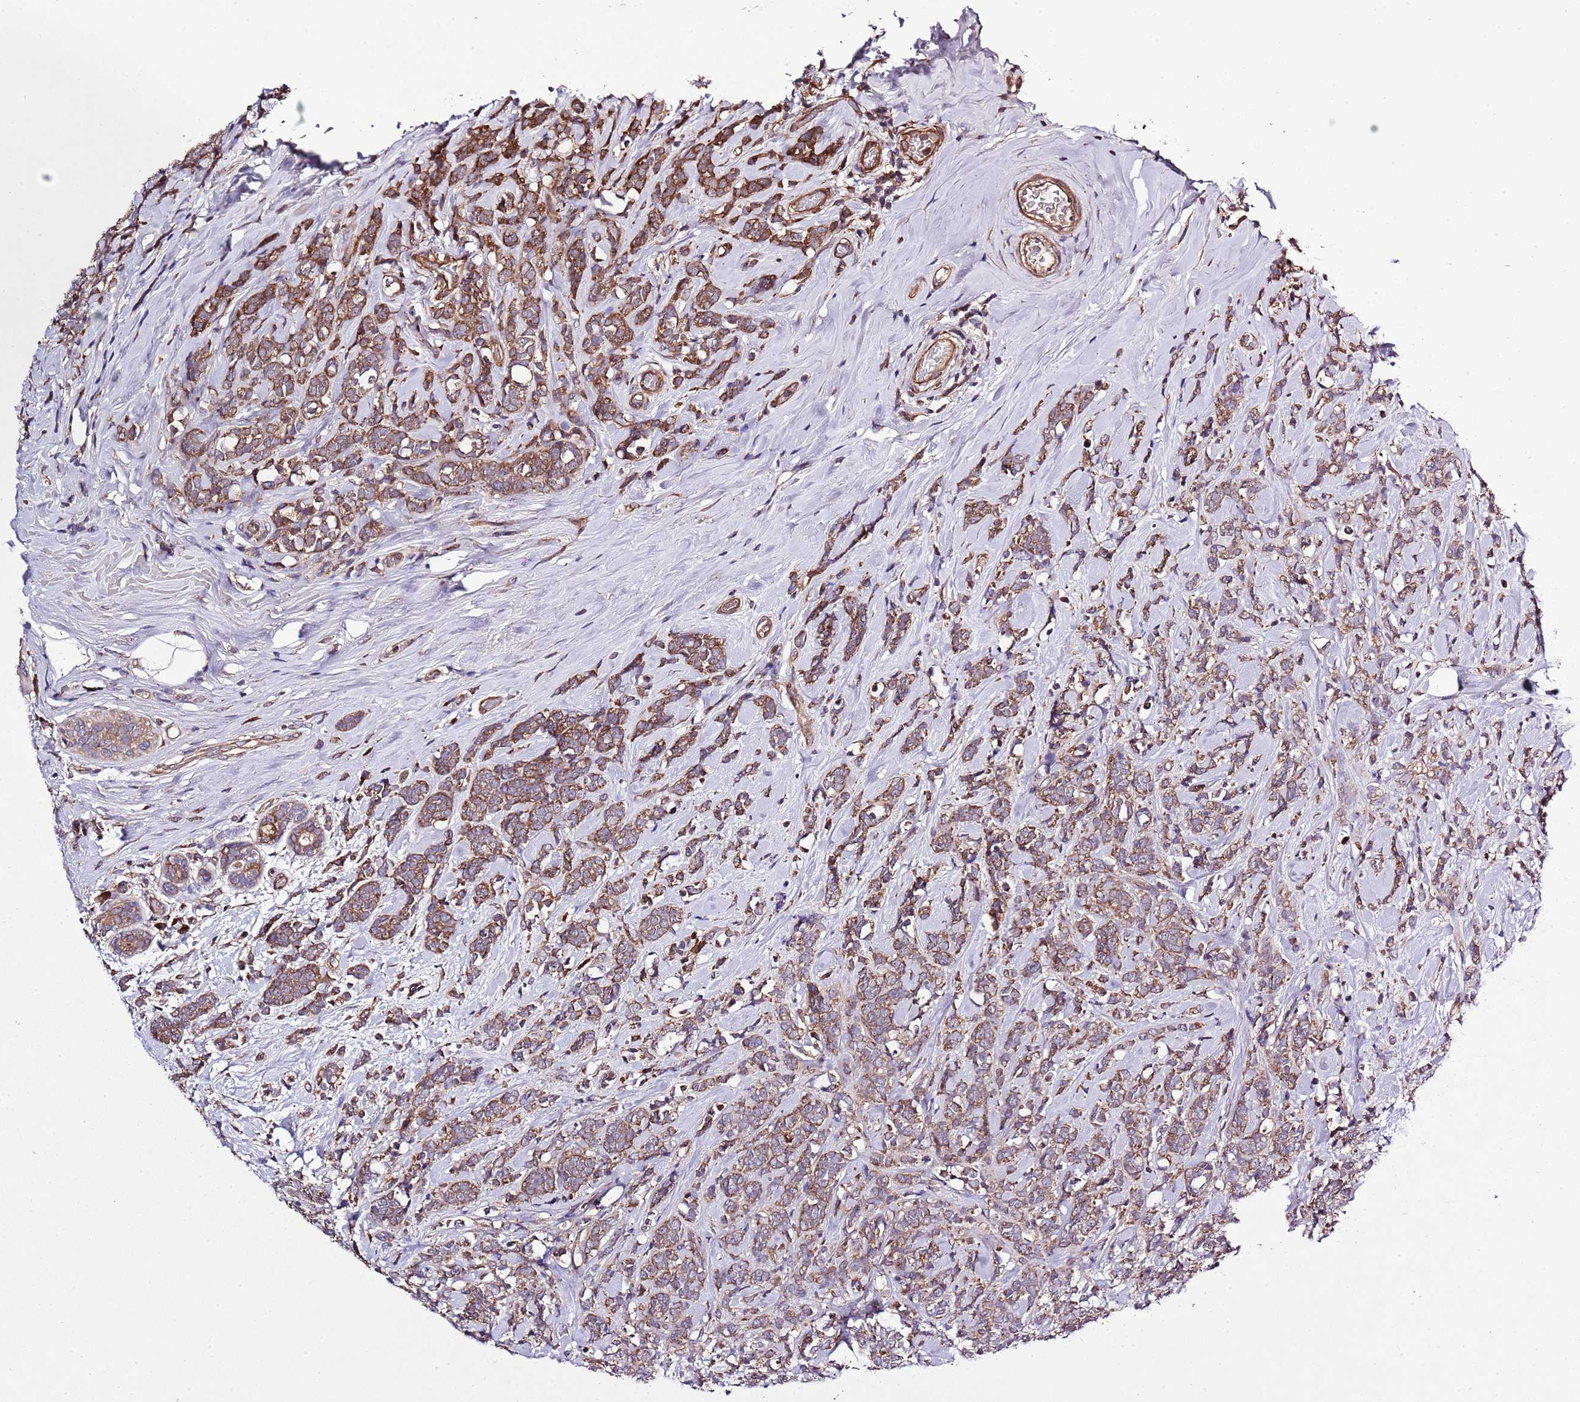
{"staining": {"intensity": "moderate", "quantity": ">75%", "location": "cytoplasmic/membranous"}, "tissue": "breast cancer", "cell_type": "Tumor cells", "image_type": "cancer", "snomed": [{"axis": "morphology", "description": "Lobular carcinoma"}, {"axis": "topography", "description": "Breast"}], "caption": "Protein staining by IHC demonstrates moderate cytoplasmic/membranous staining in about >75% of tumor cells in breast lobular carcinoma.", "gene": "MFNG", "patient": {"sex": "female", "age": 58}}